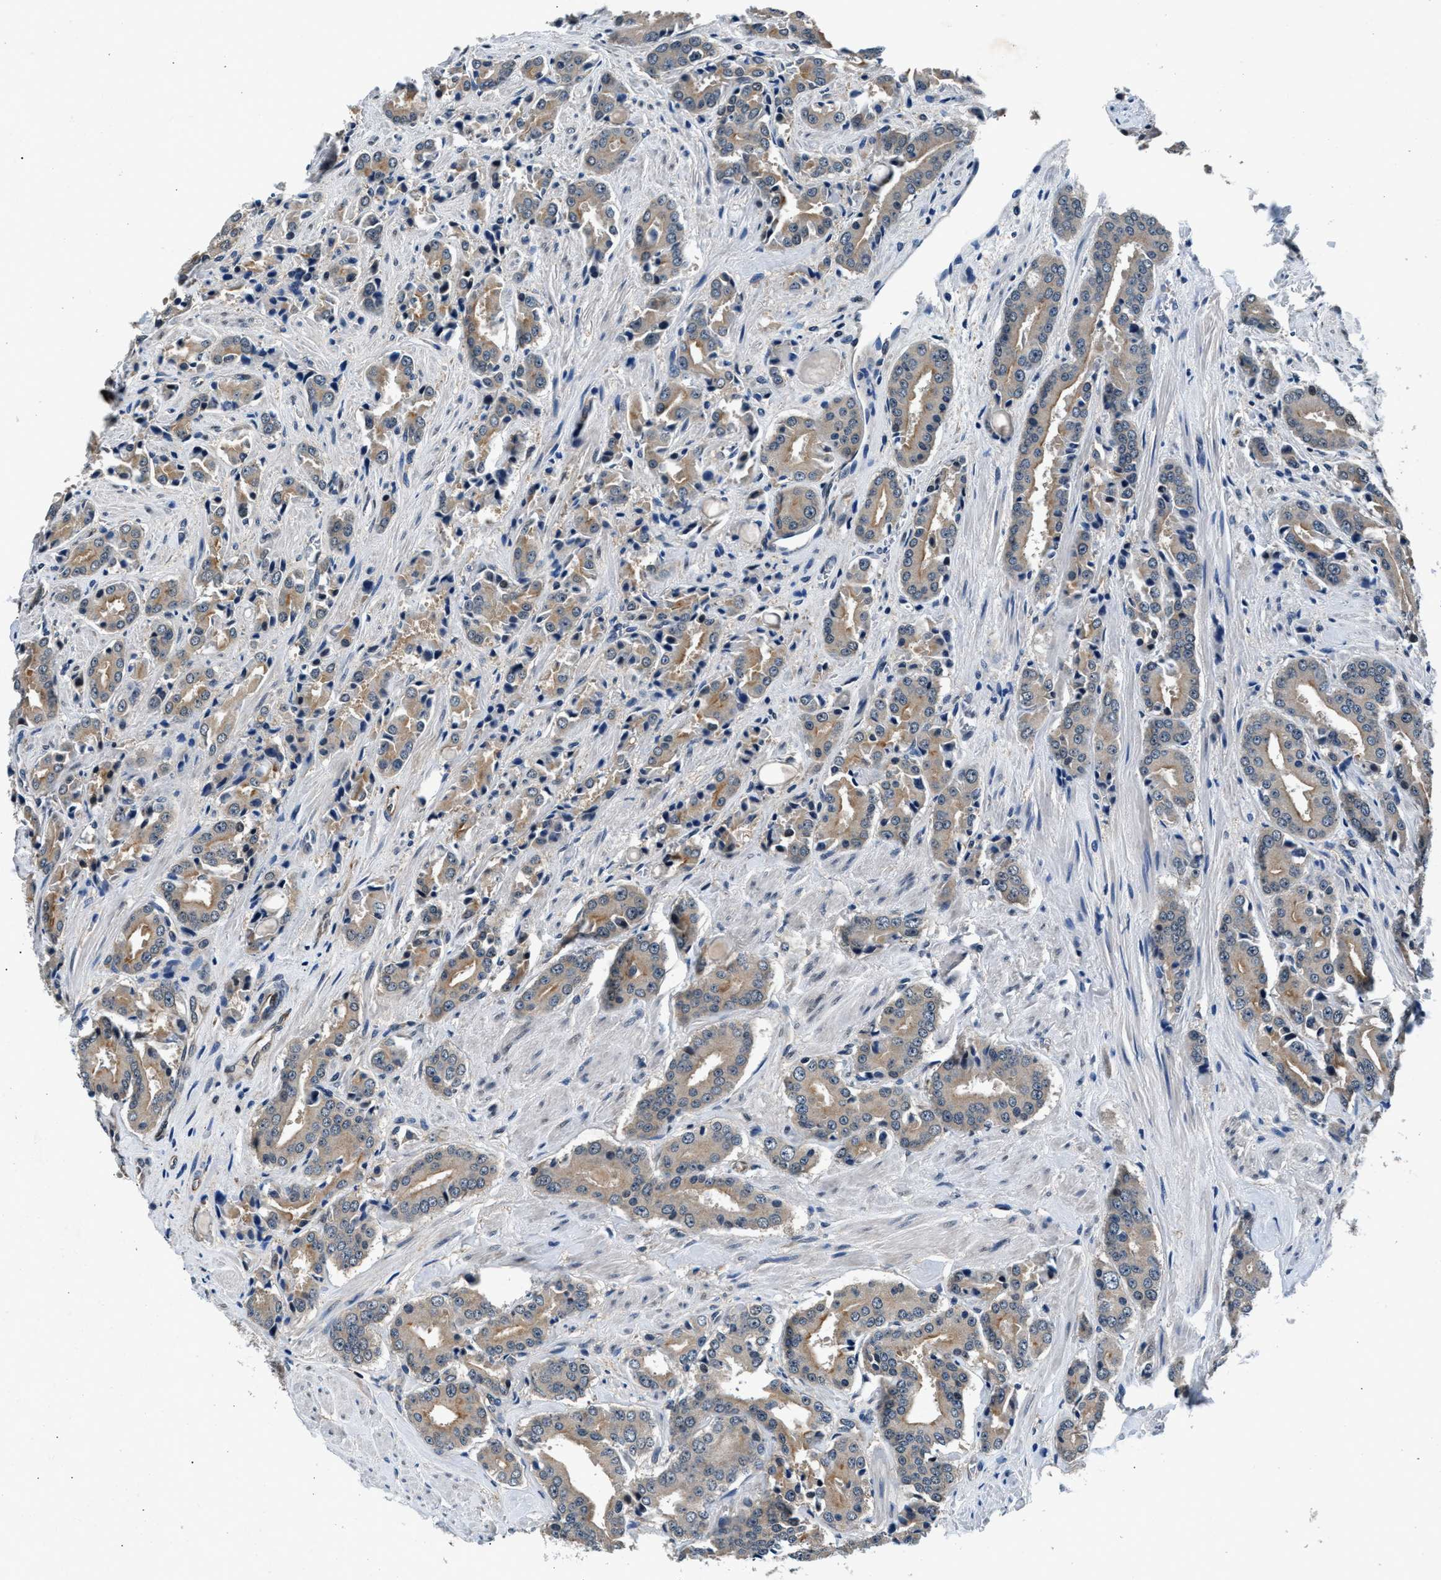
{"staining": {"intensity": "weak", "quantity": ">75%", "location": "cytoplasmic/membranous"}, "tissue": "prostate cancer", "cell_type": "Tumor cells", "image_type": "cancer", "snomed": [{"axis": "morphology", "description": "Adenocarcinoma, High grade"}, {"axis": "topography", "description": "Prostate"}], "caption": "Weak cytoplasmic/membranous protein expression is seen in approximately >75% of tumor cells in high-grade adenocarcinoma (prostate).", "gene": "RBM33", "patient": {"sex": "male", "age": 71}}